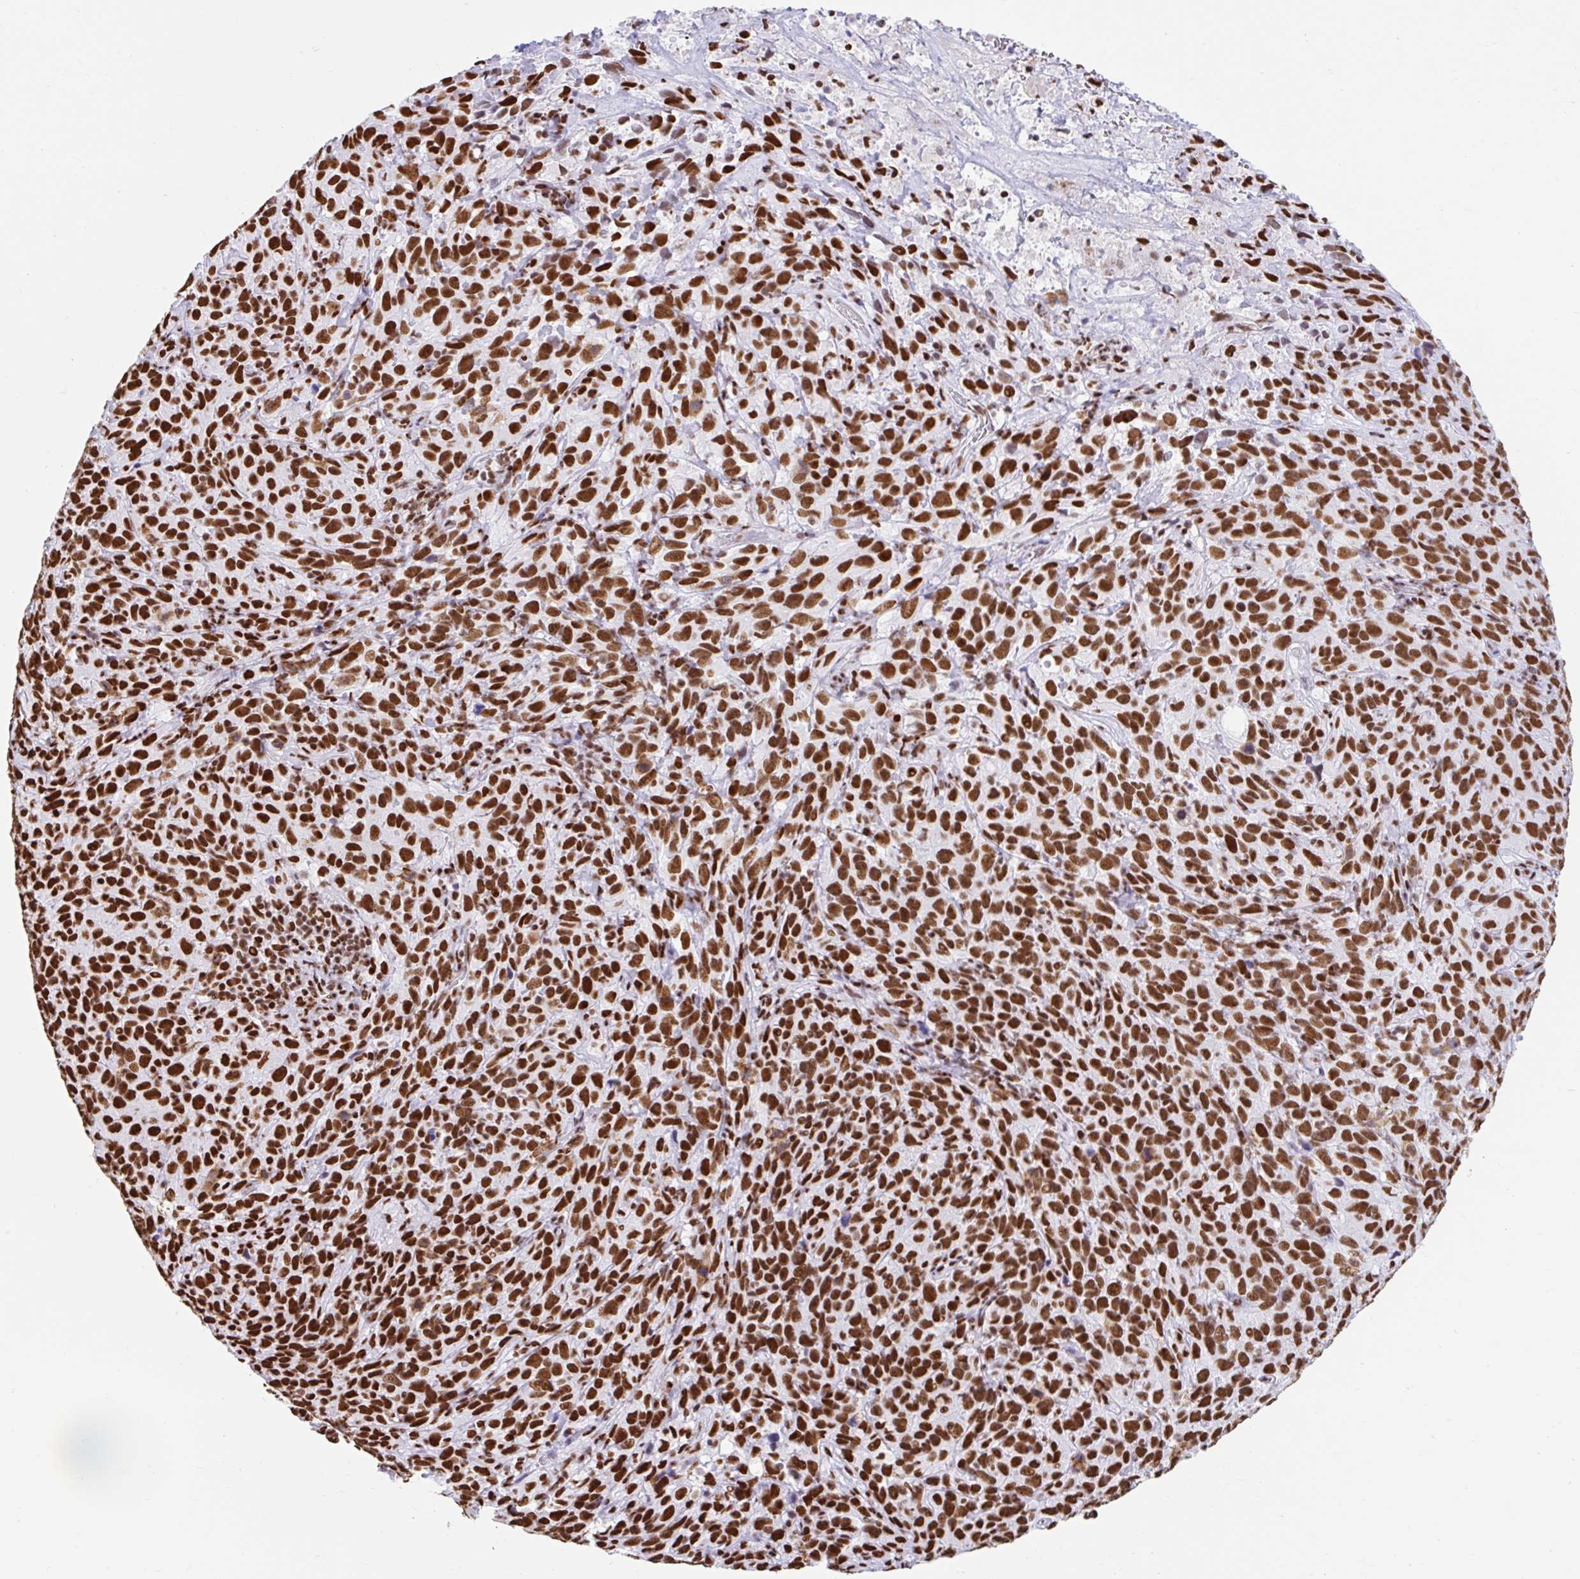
{"staining": {"intensity": "strong", "quantity": ">75%", "location": "nuclear"}, "tissue": "cervical cancer", "cell_type": "Tumor cells", "image_type": "cancer", "snomed": [{"axis": "morphology", "description": "Squamous cell carcinoma, NOS"}, {"axis": "topography", "description": "Cervix"}], "caption": "Protein analysis of cervical cancer tissue reveals strong nuclear positivity in about >75% of tumor cells.", "gene": "KHDRBS1", "patient": {"sex": "female", "age": 51}}